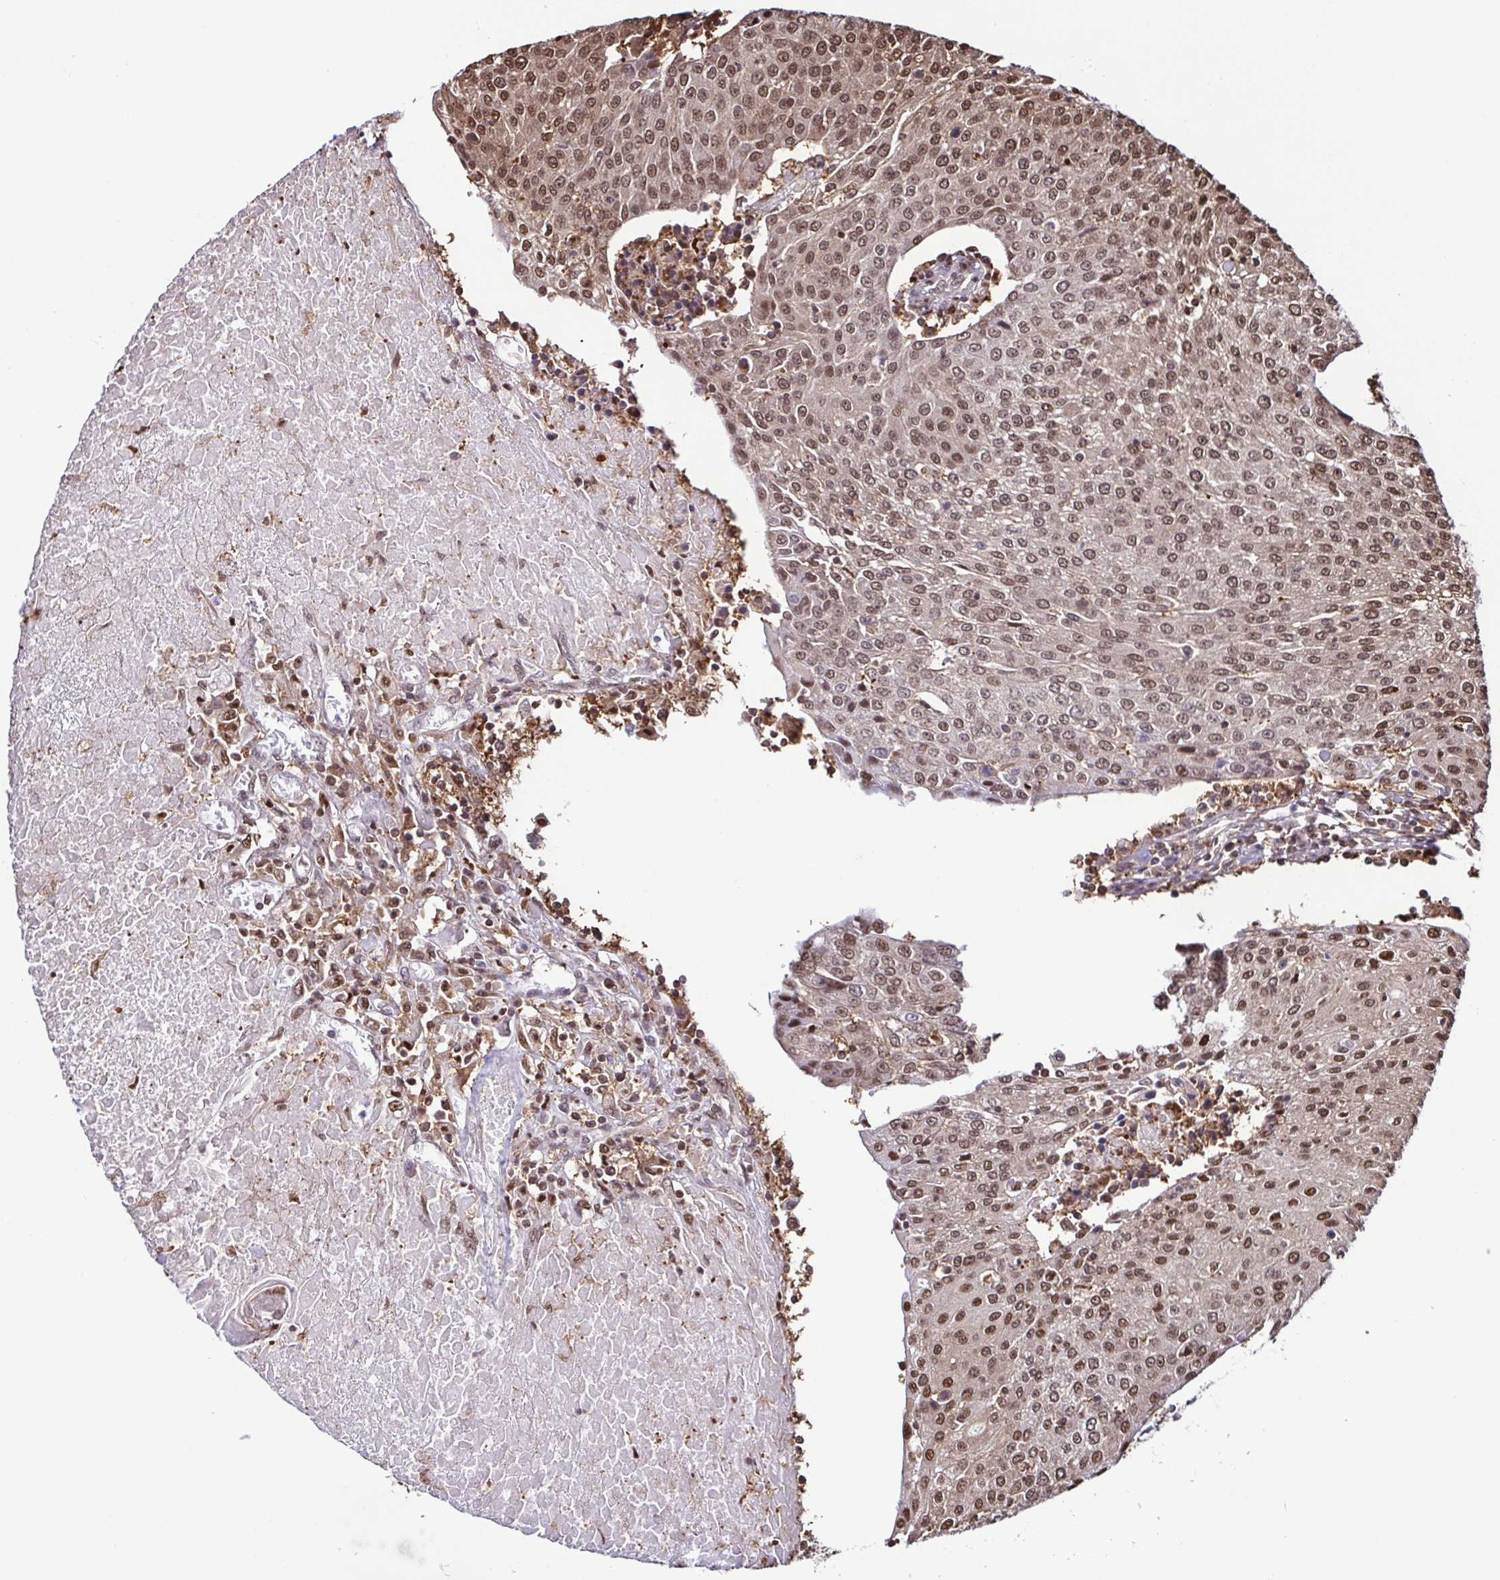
{"staining": {"intensity": "moderate", "quantity": ">75%", "location": "nuclear"}, "tissue": "urothelial cancer", "cell_type": "Tumor cells", "image_type": "cancer", "snomed": [{"axis": "morphology", "description": "Urothelial carcinoma, High grade"}, {"axis": "topography", "description": "Urinary bladder"}], "caption": "The photomicrograph shows immunohistochemical staining of high-grade urothelial carcinoma. There is moderate nuclear expression is seen in about >75% of tumor cells.", "gene": "PSMB9", "patient": {"sex": "female", "age": 85}}